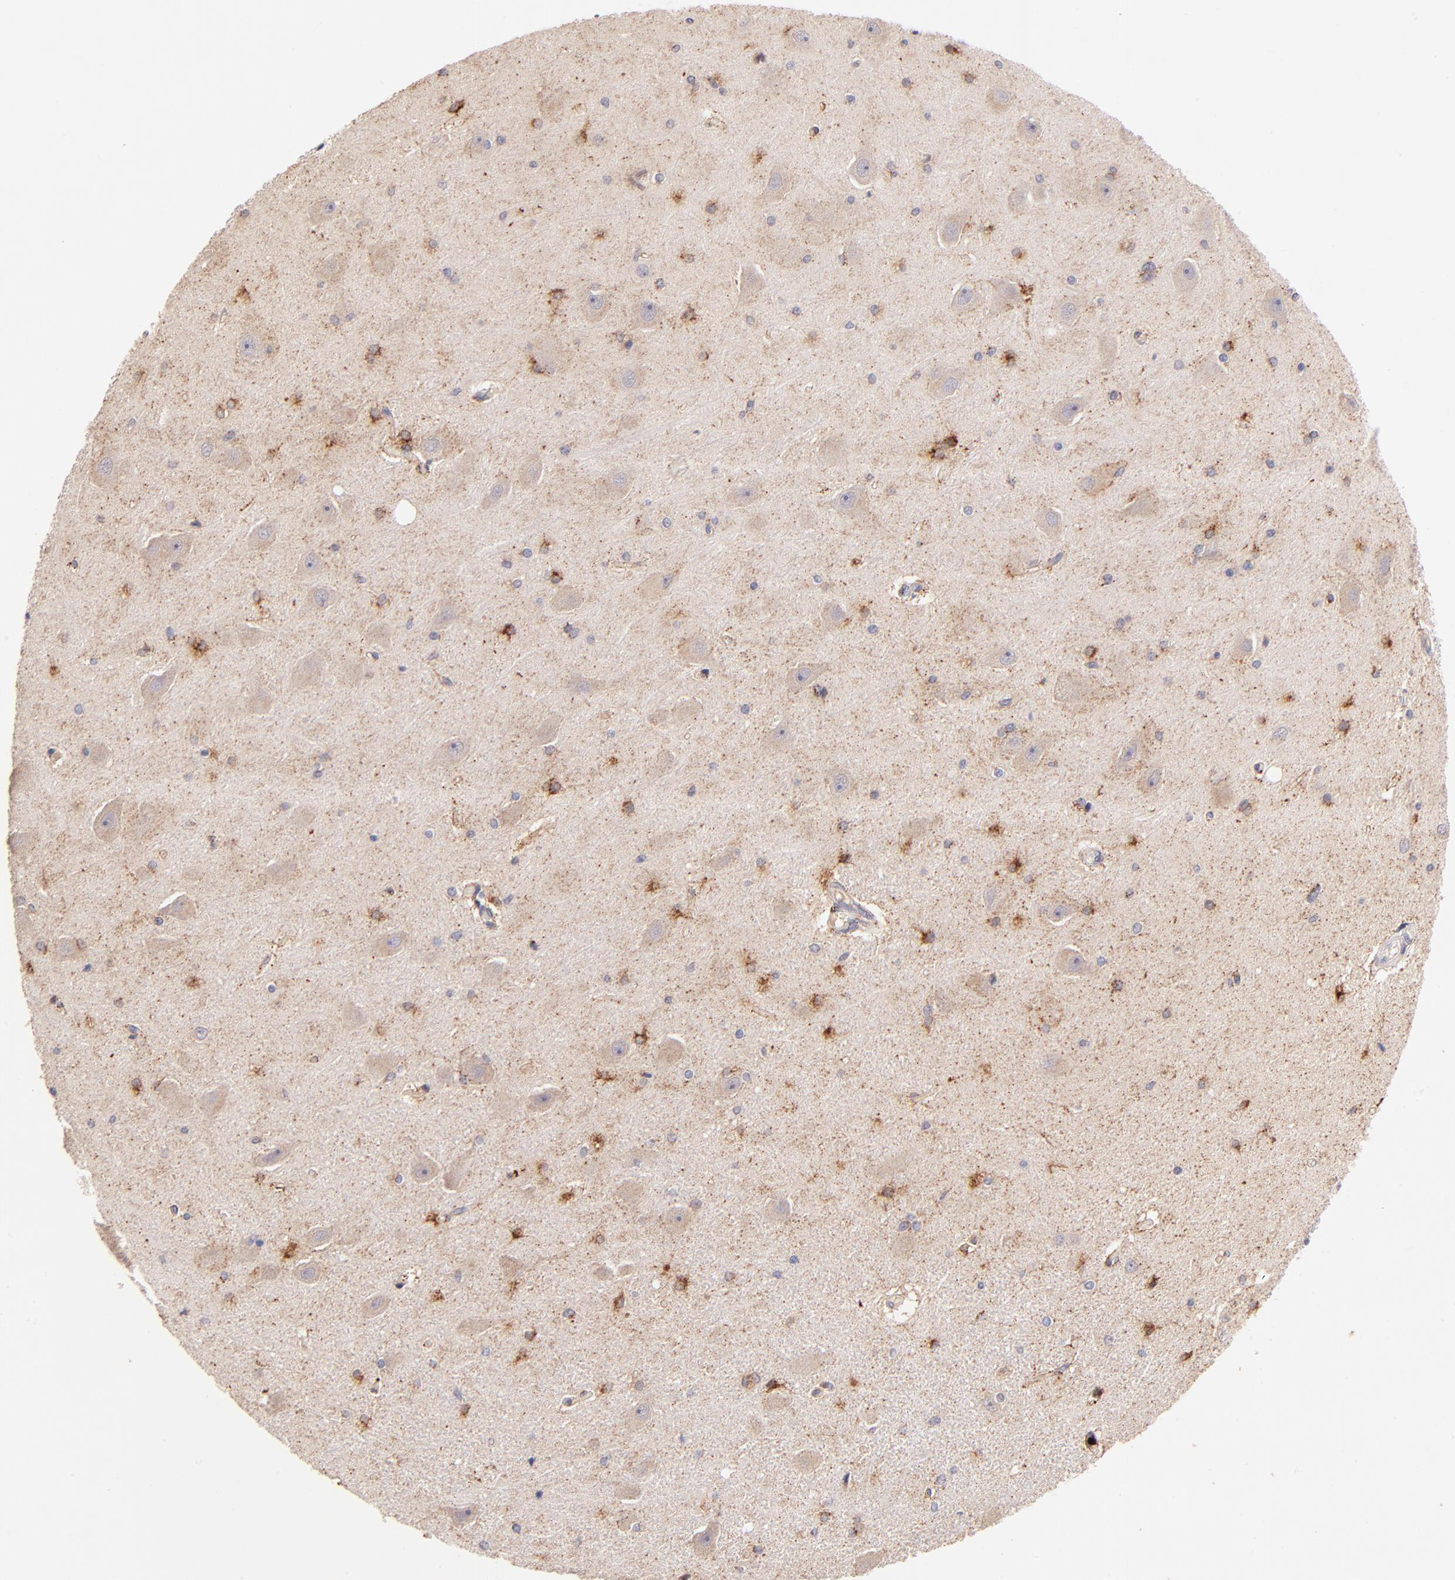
{"staining": {"intensity": "moderate", "quantity": "<25%", "location": "cytoplasmic/membranous"}, "tissue": "hippocampus", "cell_type": "Glial cells", "image_type": "normal", "snomed": [{"axis": "morphology", "description": "Normal tissue, NOS"}, {"axis": "topography", "description": "Hippocampus"}], "caption": "A photomicrograph of hippocampus stained for a protein displays moderate cytoplasmic/membranous brown staining in glial cells.", "gene": "SPARC", "patient": {"sex": "female", "age": 54}}